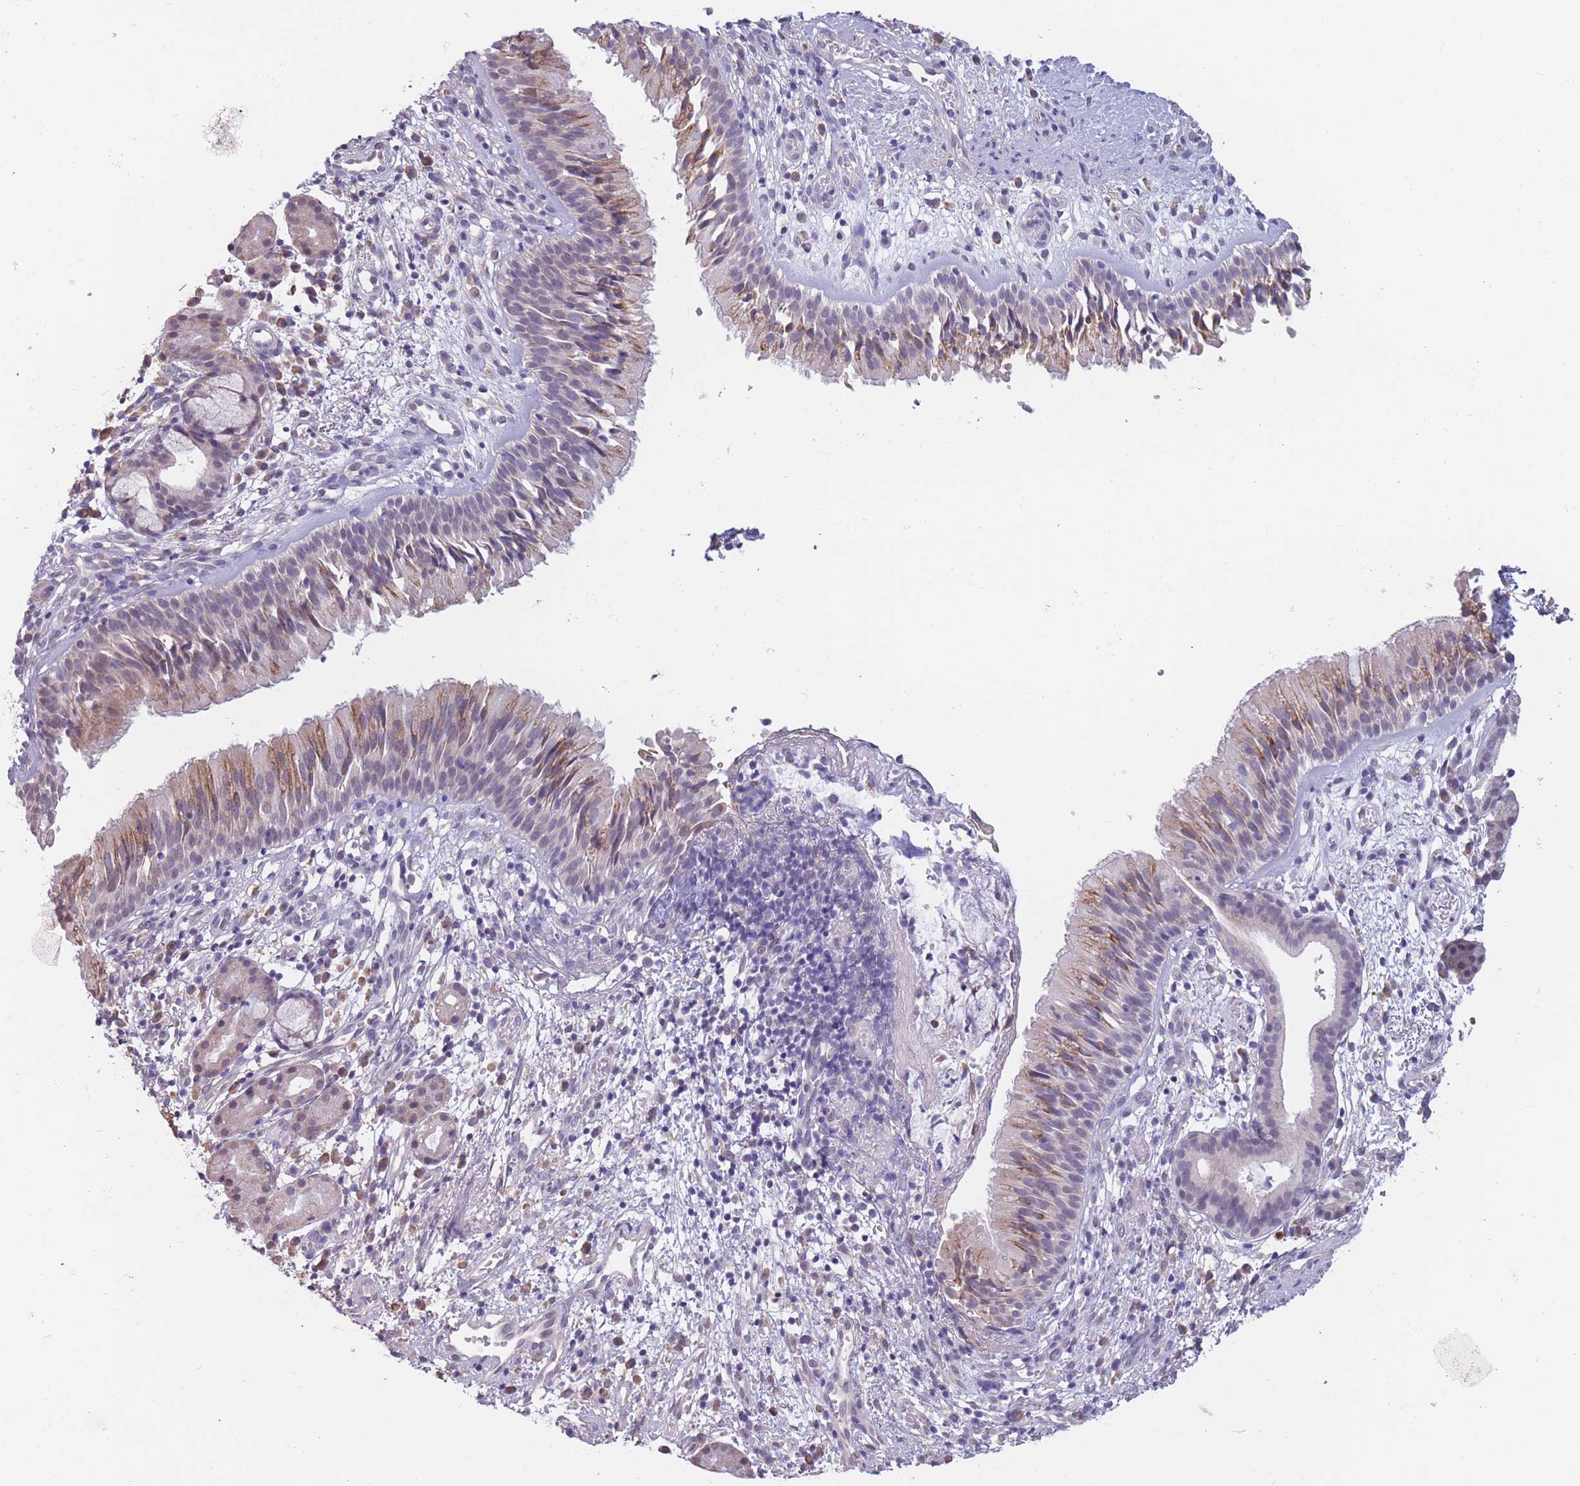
{"staining": {"intensity": "moderate", "quantity": "<25%", "location": "cytoplasmic/membranous"}, "tissue": "nasopharynx", "cell_type": "Respiratory epithelial cells", "image_type": "normal", "snomed": [{"axis": "morphology", "description": "Normal tissue, NOS"}, {"axis": "topography", "description": "Nasopharynx"}], "caption": "A histopathology image of nasopharynx stained for a protein shows moderate cytoplasmic/membranous brown staining in respiratory epithelial cells.", "gene": "COL27A1", "patient": {"sex": "male", "age": 65}}